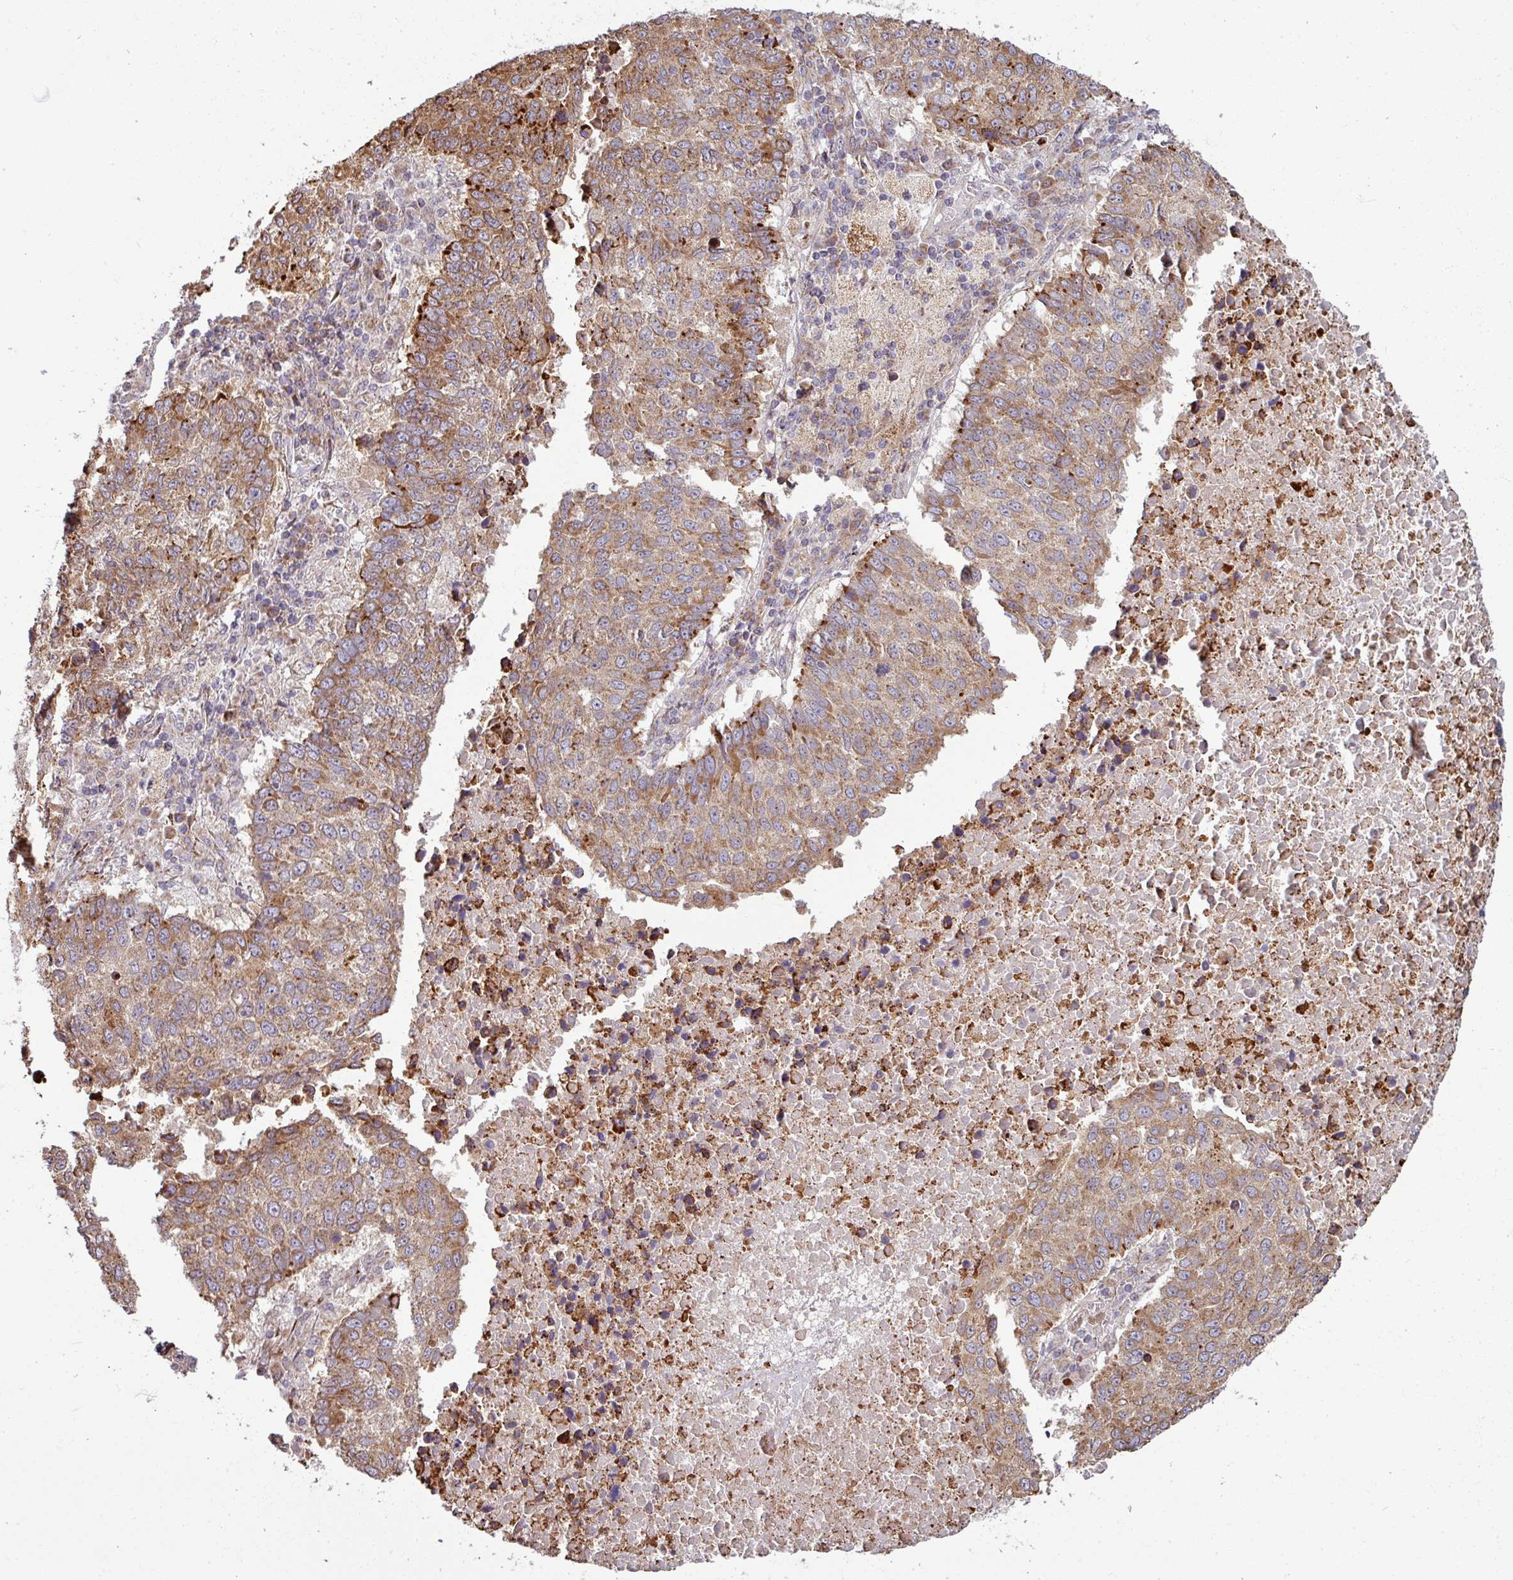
{"staining": {"intensity": "moderate", "quantity": ">75%", "location": "cytoplasmic/membranous"}, "tissue": "lung cancer", "cell_type": "Tumor cells", "image_type": "cancer", "snomed": [{"axis": "morphology", "description": "Squamous cell carcinoma, NOS"}, {"axis": "topography", "description": "Lung"}], "caption": "Human lung cancer (squamous cell carcinoma) stained with a brown dye exhibits moderate cytoplasmic/membranous positive positivity in approximately >75% of tumor cells.", "gene": "MAGT1", "patient": {"sex": "male", "age": 73}}